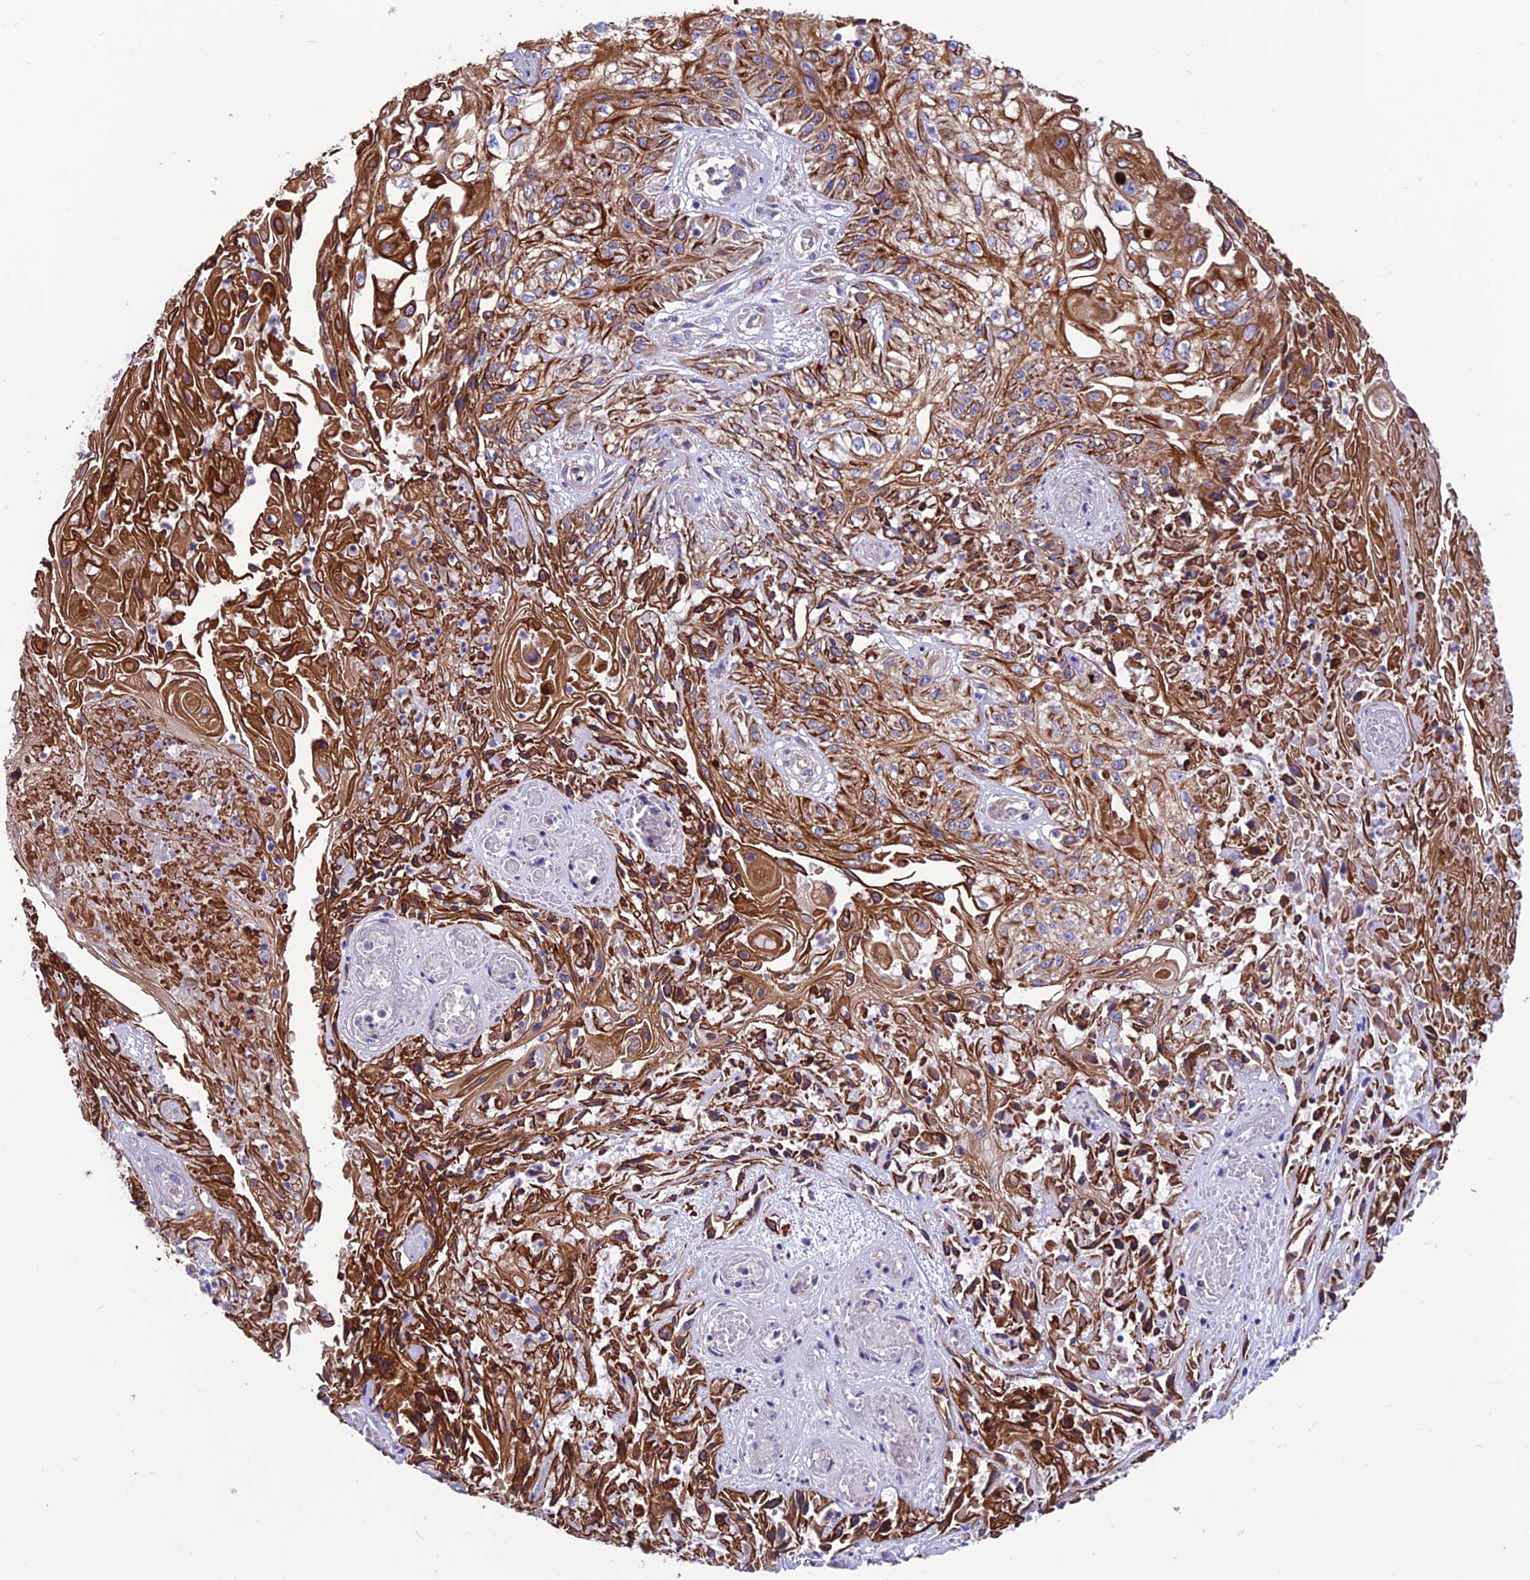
{"staining": {"intensity": "strong", "quantity": ">75%", "location": "cytoplasmic/membranous"}, "tissue": "skin cancer", "cell_type": "Tumor cells", "image_type": "cancer", "snomed": [{"axis": "morphology", "description": "Squamous cell carcinoma, NOS"}, {"axis": "morphology", "description": "Squamous cell carcinoma, metastatic, NOS"}, {"axis": "topography", "description": "Skin"}, {"axis": "topography", "description": "Lymph node"}], "caption": "This is an image of immunohistochemistry (IHC) staining of skin cancer (metastatic squamous cell carcinoma), which shows strong expression in the cytoplasmic/membranous of tumor cells.", "gene": "VPS16", "patient": {"sex": "male", "age": 75}}